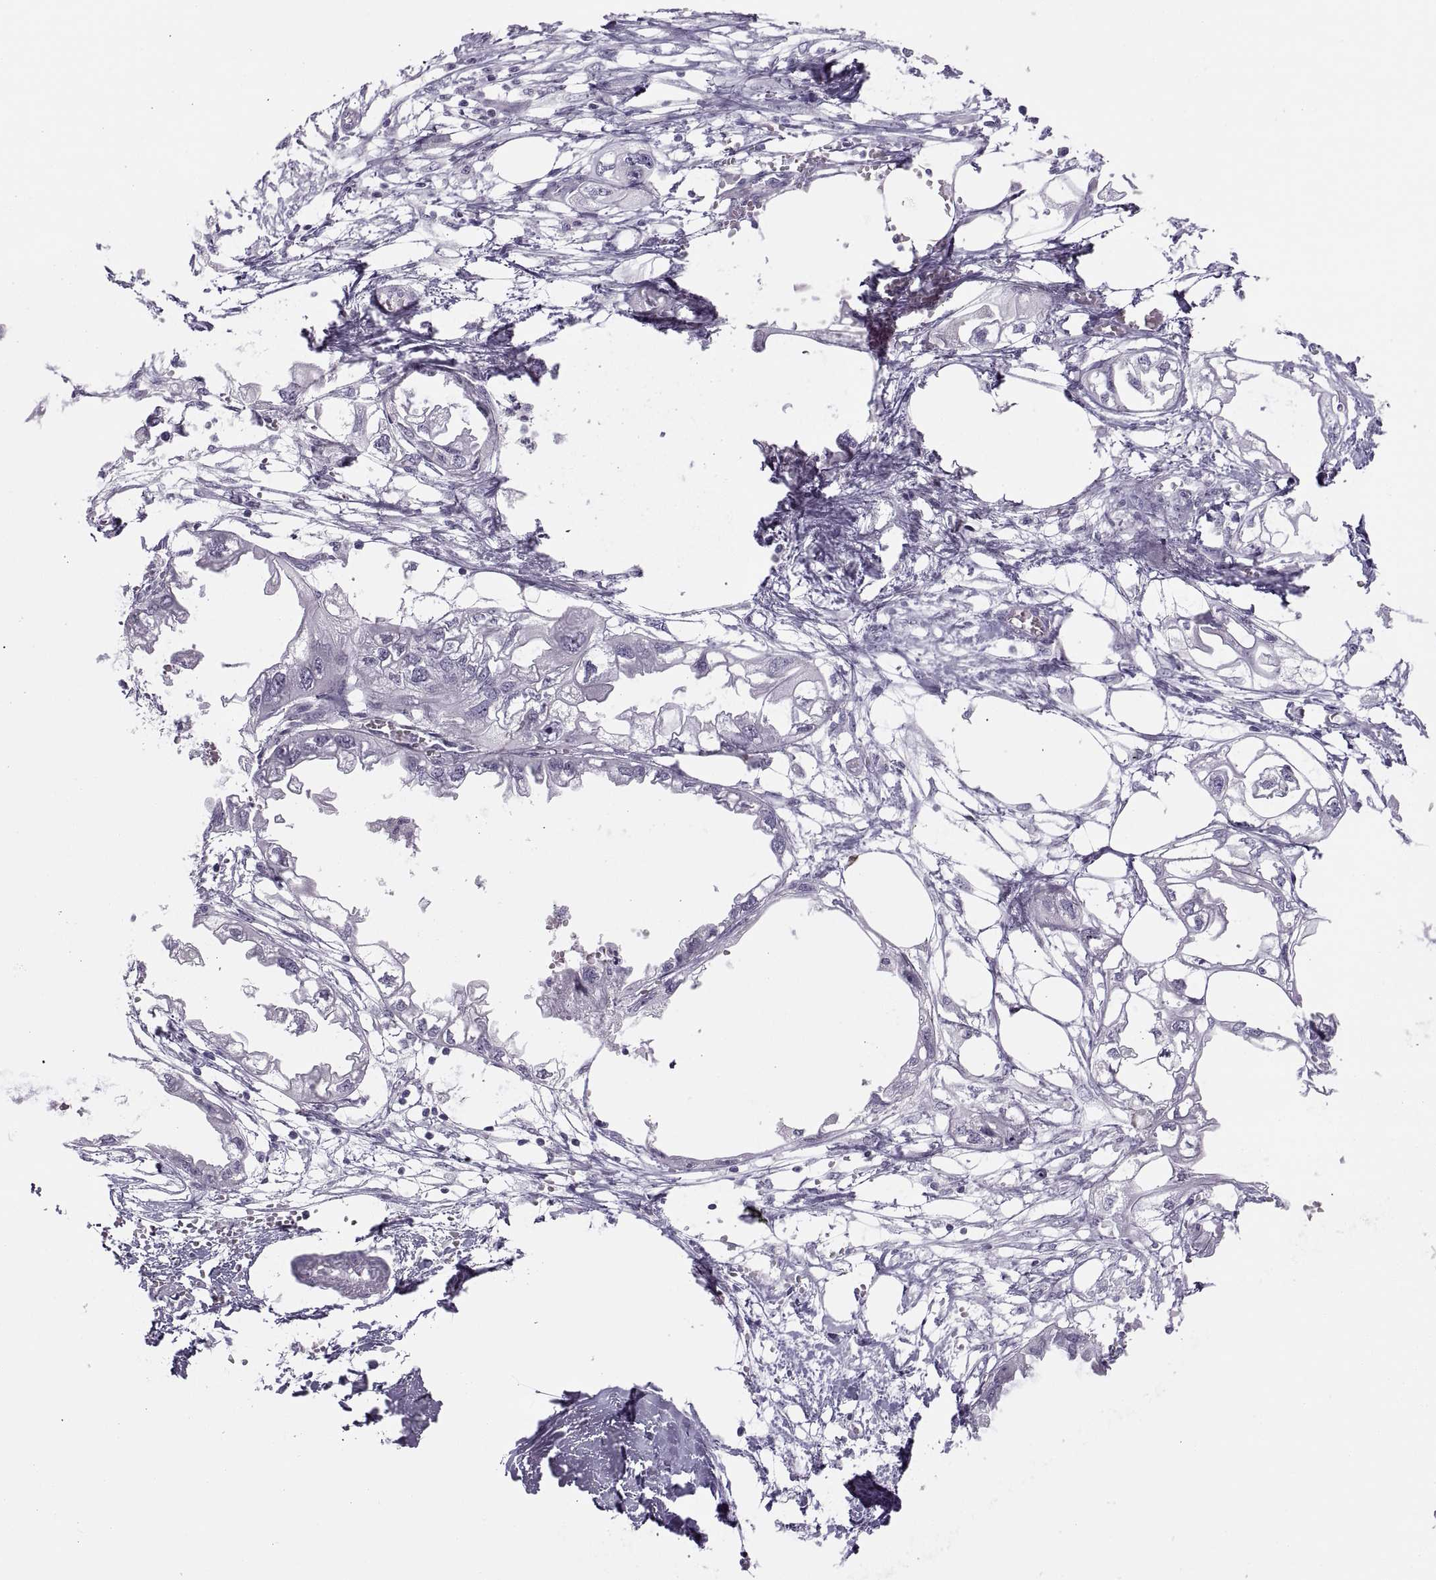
{"staining": {"intensity": "negative", "quantity": "none", "location": "none"}, "tissue": "endometrial cancer", "cell_type": "Tumor cells", "image_type": "cancer", "snomed": [{"axis": "morphology", "description": "Adenocarcinoma, NOS"}, {"axis": "morphology", "description": "Adenocarcinoma, metastatic, NOS"}, {"axis": "topography", "description": "Adipose tissue"}, {"axis": "topography", "description": "Endometrium"}], "caption": "Micrograph shows no protein positivity in tumor cells of endometrial adenocarcinoma tissue.", "gene": "C3orf22", "patient": {"sex": "female", "age": 67}}